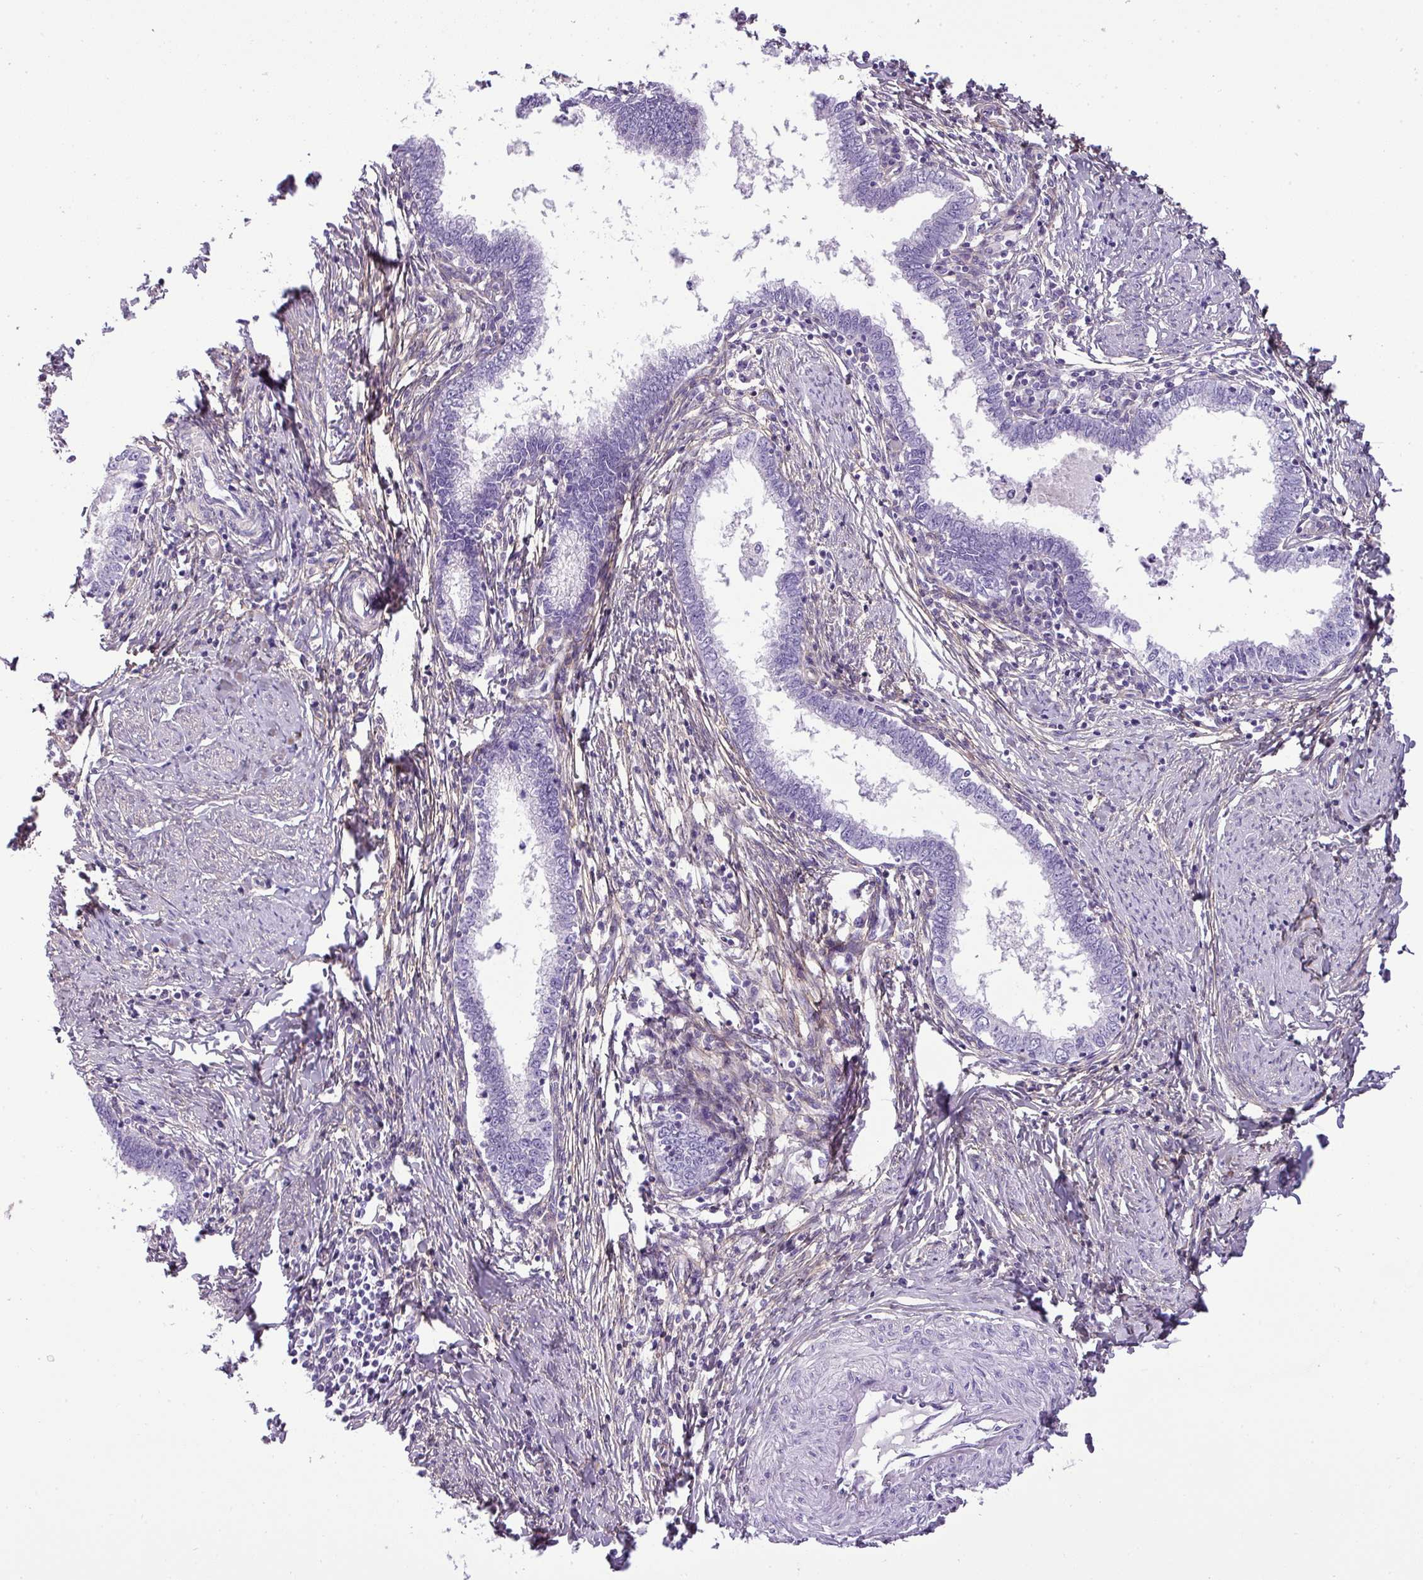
{"staining": {"intensity": "negative", "quantity": "none", "location": "none"}, "tissue": "cervical cancer", "cell_type": "Tumor cells", "image_type": "cancer", "snomed": [{"axis": "morphology", "description": "Adenocarcinoma, NOS"}, {"axis": "topography", "description": "Cervix"}], "caption": "Cervical adenocarcinoma was stained to show a protein in brown. There is no significant staining in tumor cells.", "gene": "PARD6G", "patient": {"sex": "female", "age": 36}}